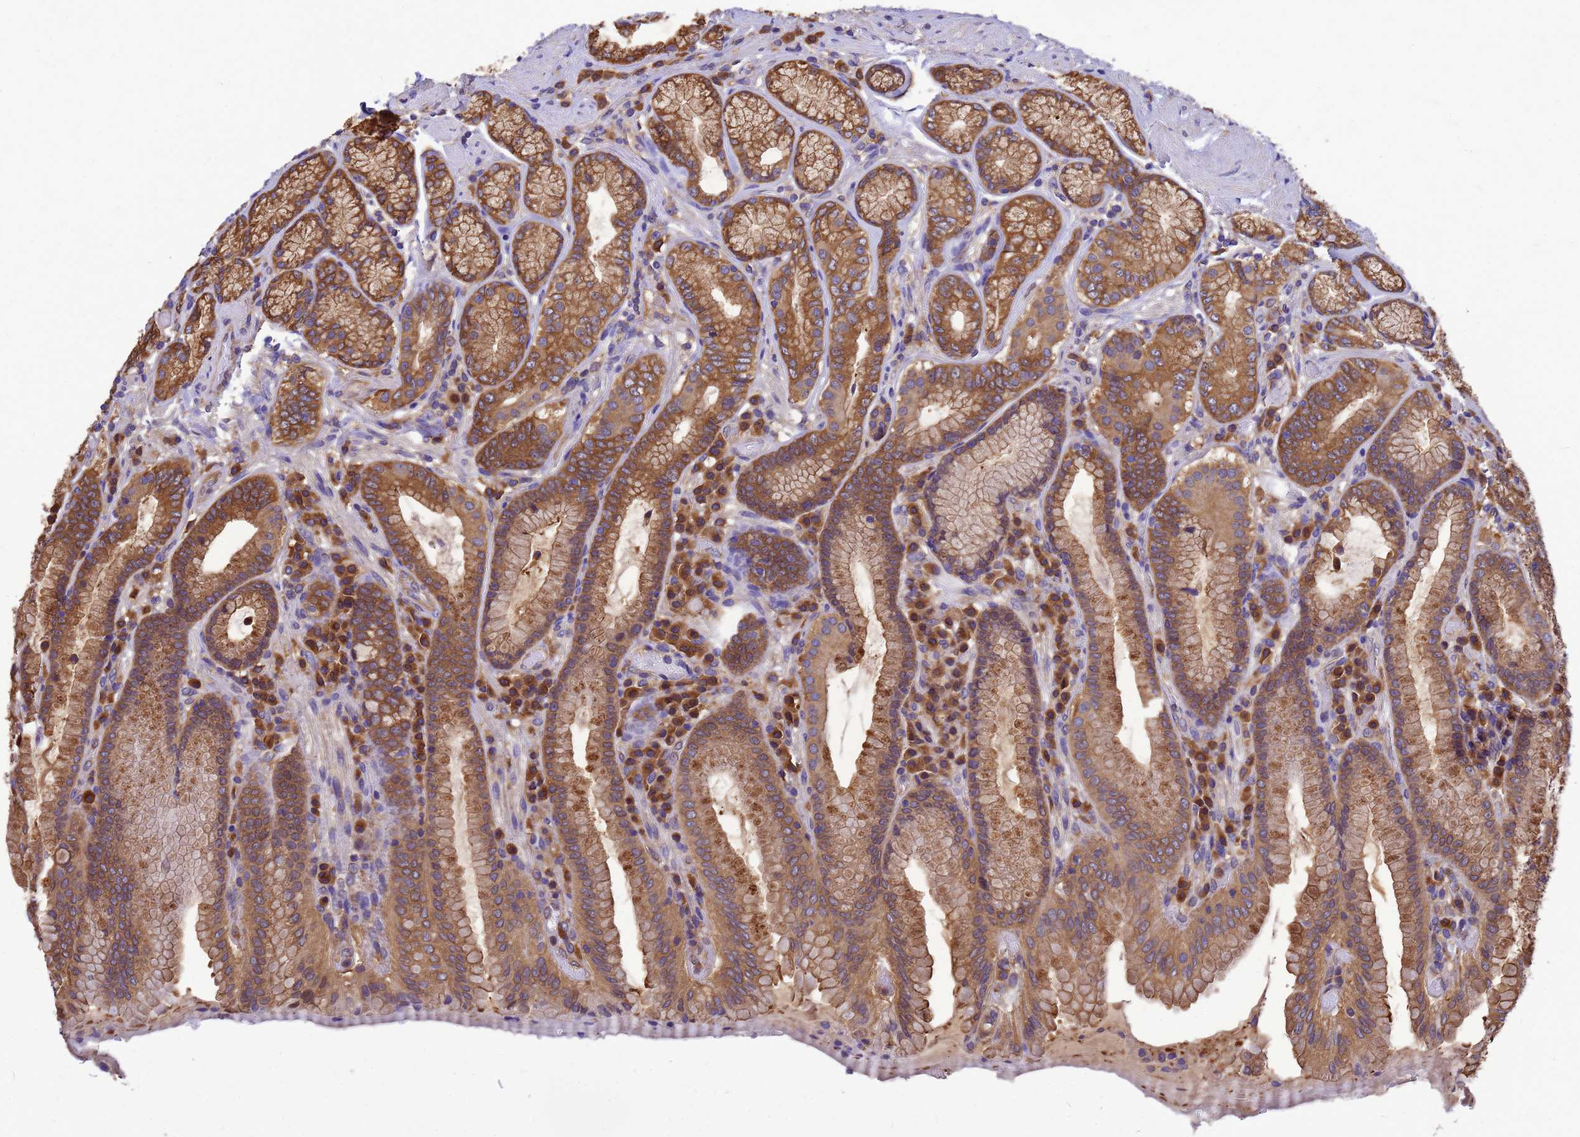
{"staining": {"intensity": "moderate", "quantity": ">75%", "location": "cytoplasmic/membranous"}, "tissue": "stomach", "cell_type": "Glandular cells", "image_type": "normal", "snomed": [{"axis": "morphology", "description": "Normal tissue, NOS"}, {"axis": "topography", "description": "Stomach, upper"}, {"axis": "topography", "description": "Stomach, lower"}], "caption": "Immunohistochemical staining of normal stomach displays medium levels of moderate cytoplasmic/membranous expression in approximately >75% of glandular cells.", "gene": "GID4", "patient": {"sex": "female", "age": 76}}